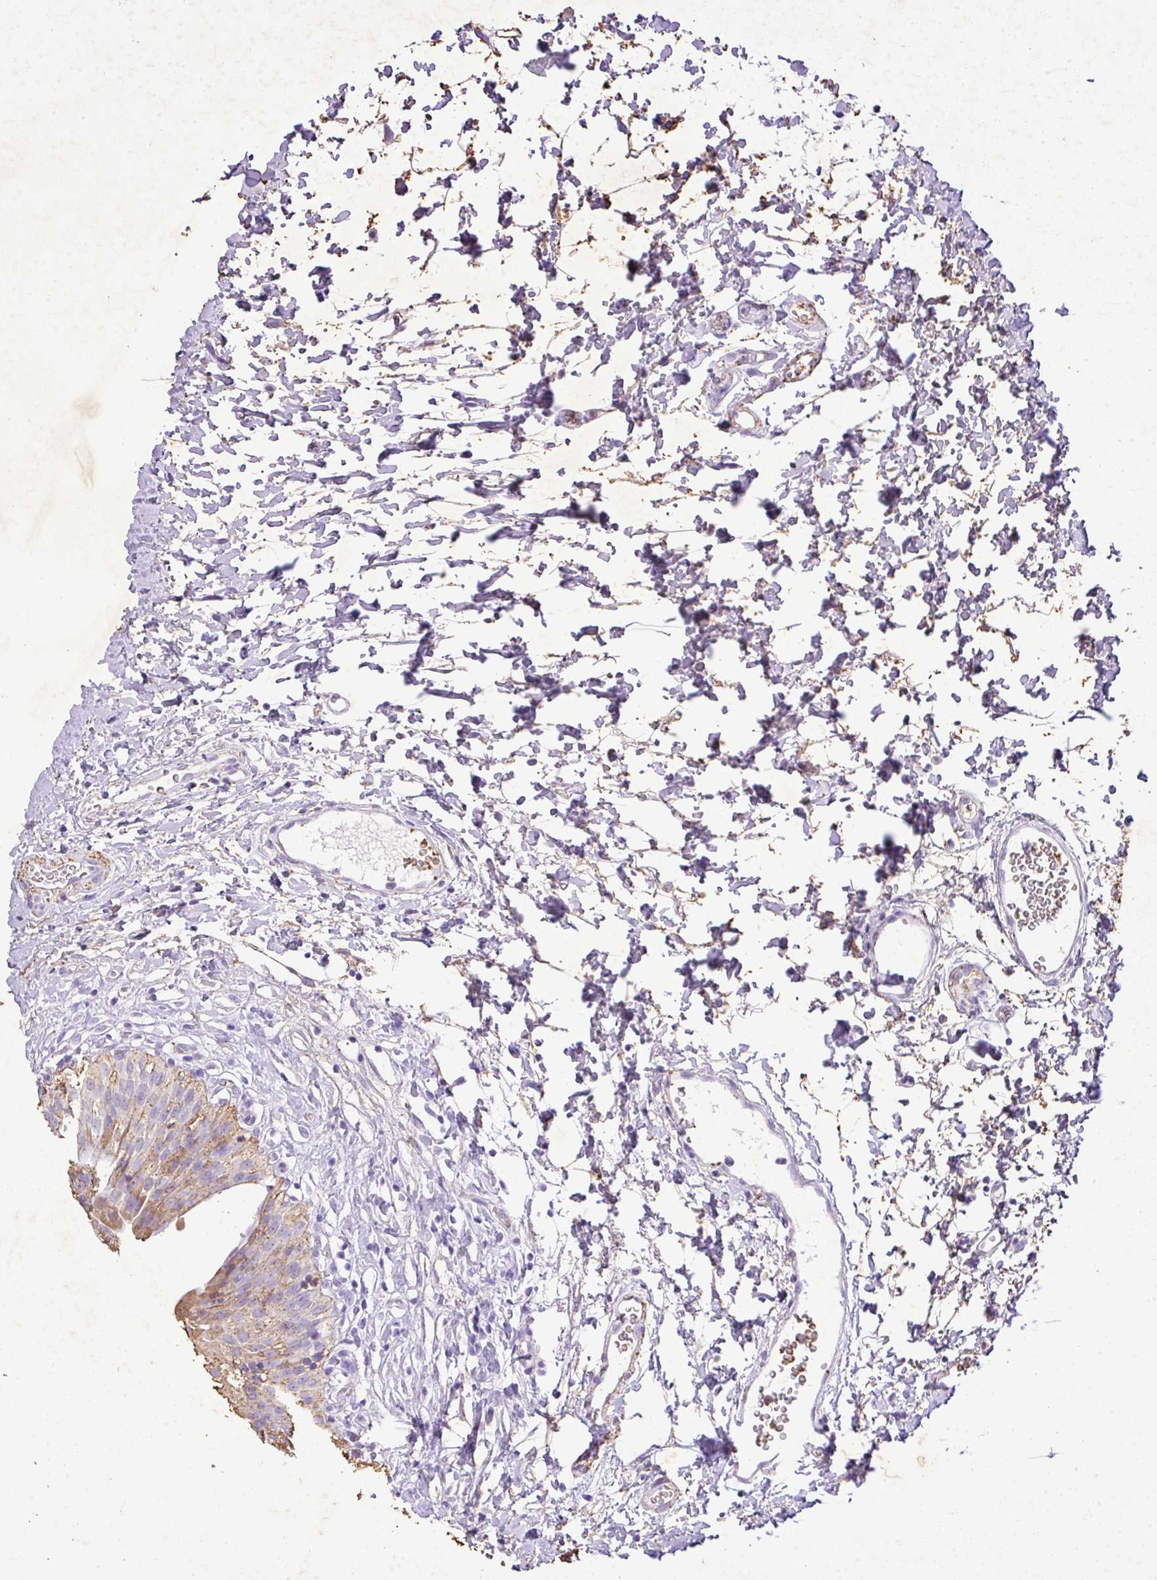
{"staining": {"intensity": "moderate", "quantity": "<25%", "location": "cytoplasmic/membranous"}, "tissue": "urinary bladder", "cell_type": "Urothelial cells", "image_type": "normal", "snomed": [{"axis": "morphology", "description": "Normal tissue, NOS"}, {"axis": "topography", "description": "Urinary bladder"}], "caption": "Urinary bladder was stained to show a protein in brown. There is low levels of moderate cytoplasmic/membranous positivity in about <25% of urothelial cells. (DAB (3,3'-diaminobenzidine) IHC, brown staining for protein, blue staining for nuclei).", "gene": "KCNJ11", "patient": {"sex": "male", "age": 51}}